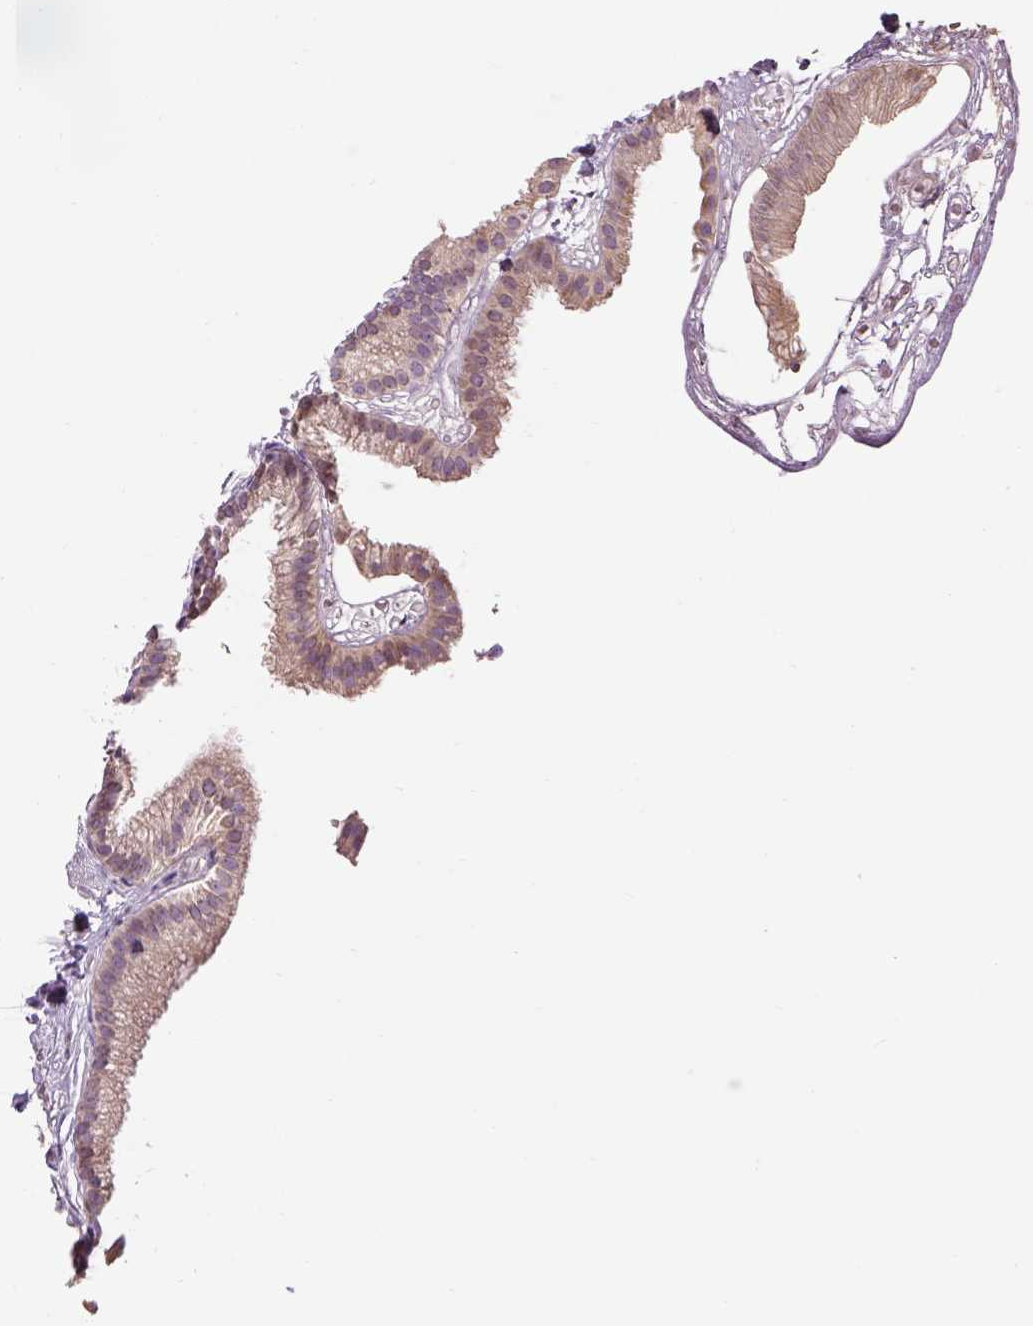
{"staining": {"intensity": "moderate", "quantity": ">75%", "location": "cytoplasmic/membranous"}, "tissue": "gallbladder", "cell_type": "Glandular cells", "image_type": "normal", "snomed": [{"axis": "morphology", "description": "Normal tissue, NOS"}, {"axis": "topography", "description": "Gallbladder"}], "caption": "Immunohistochemistry (IHC) of normal human gallbladder reveals medium levels of moderate cytoplasmic/membranous expression in approximately >75% of glandular cells.", "gene": "IFT52", "patient": {"sex": "female", "age": 45}}